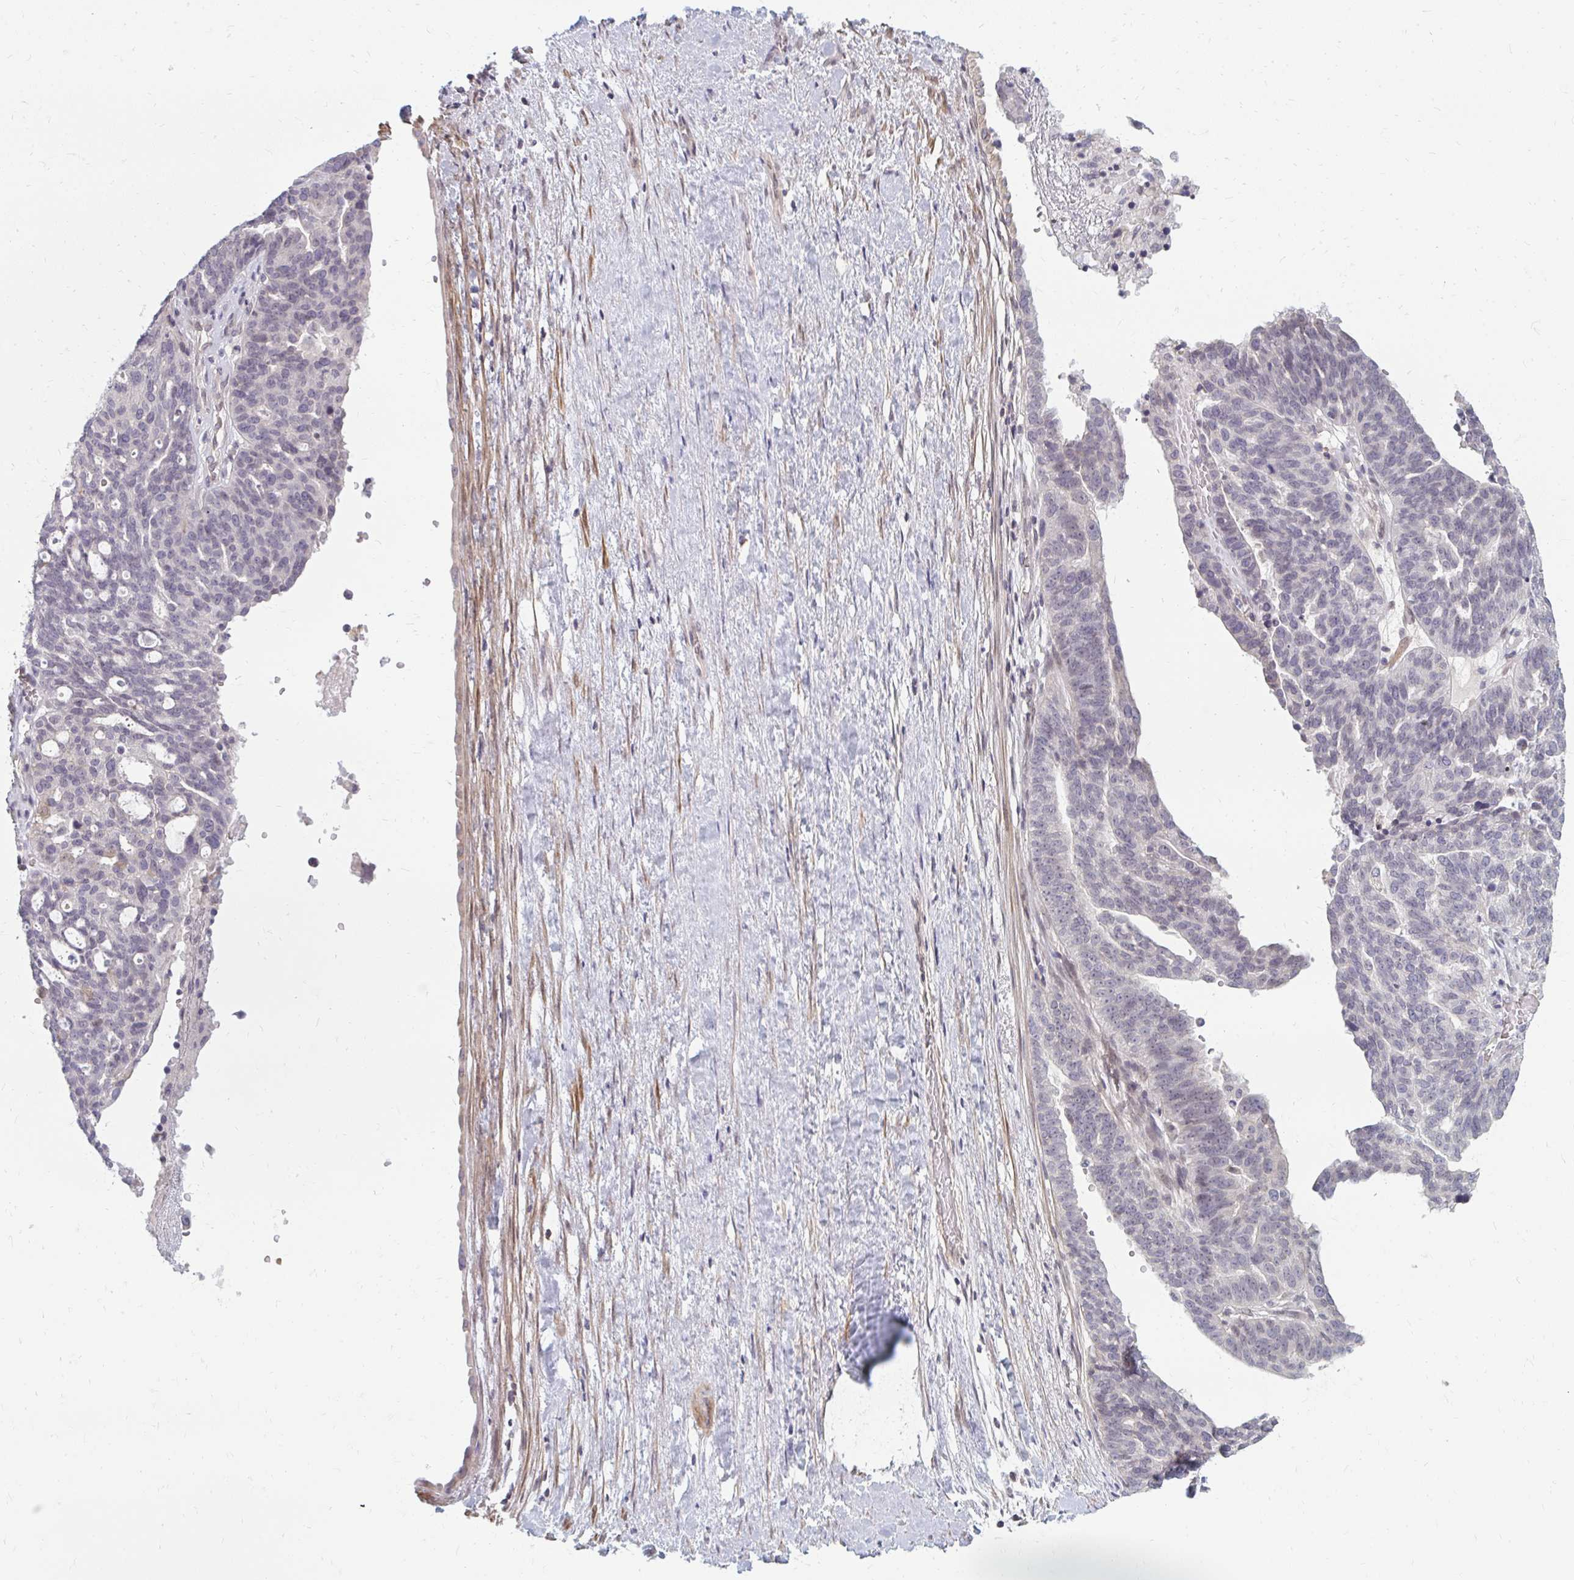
{"staining": {"intensity": "negative", "quantity": "none", "location": "none"}, "tissue": "ovarian cancer", "cell_type": "Tumor cells", "image_type": "cancer", "snomed": [{"axis": "morphology", "description": "Cystadenocarcinoma, serous, NOS"}, {"axis": "topography", "description": "Ovary"}], "caption": "This is an IHC photomicrograph of serous cystadenocarcinoma (ovarian). There is no expression in tumor cells.", "gene": "GPC5", "patient": {"sex": "female", "age": 59}}